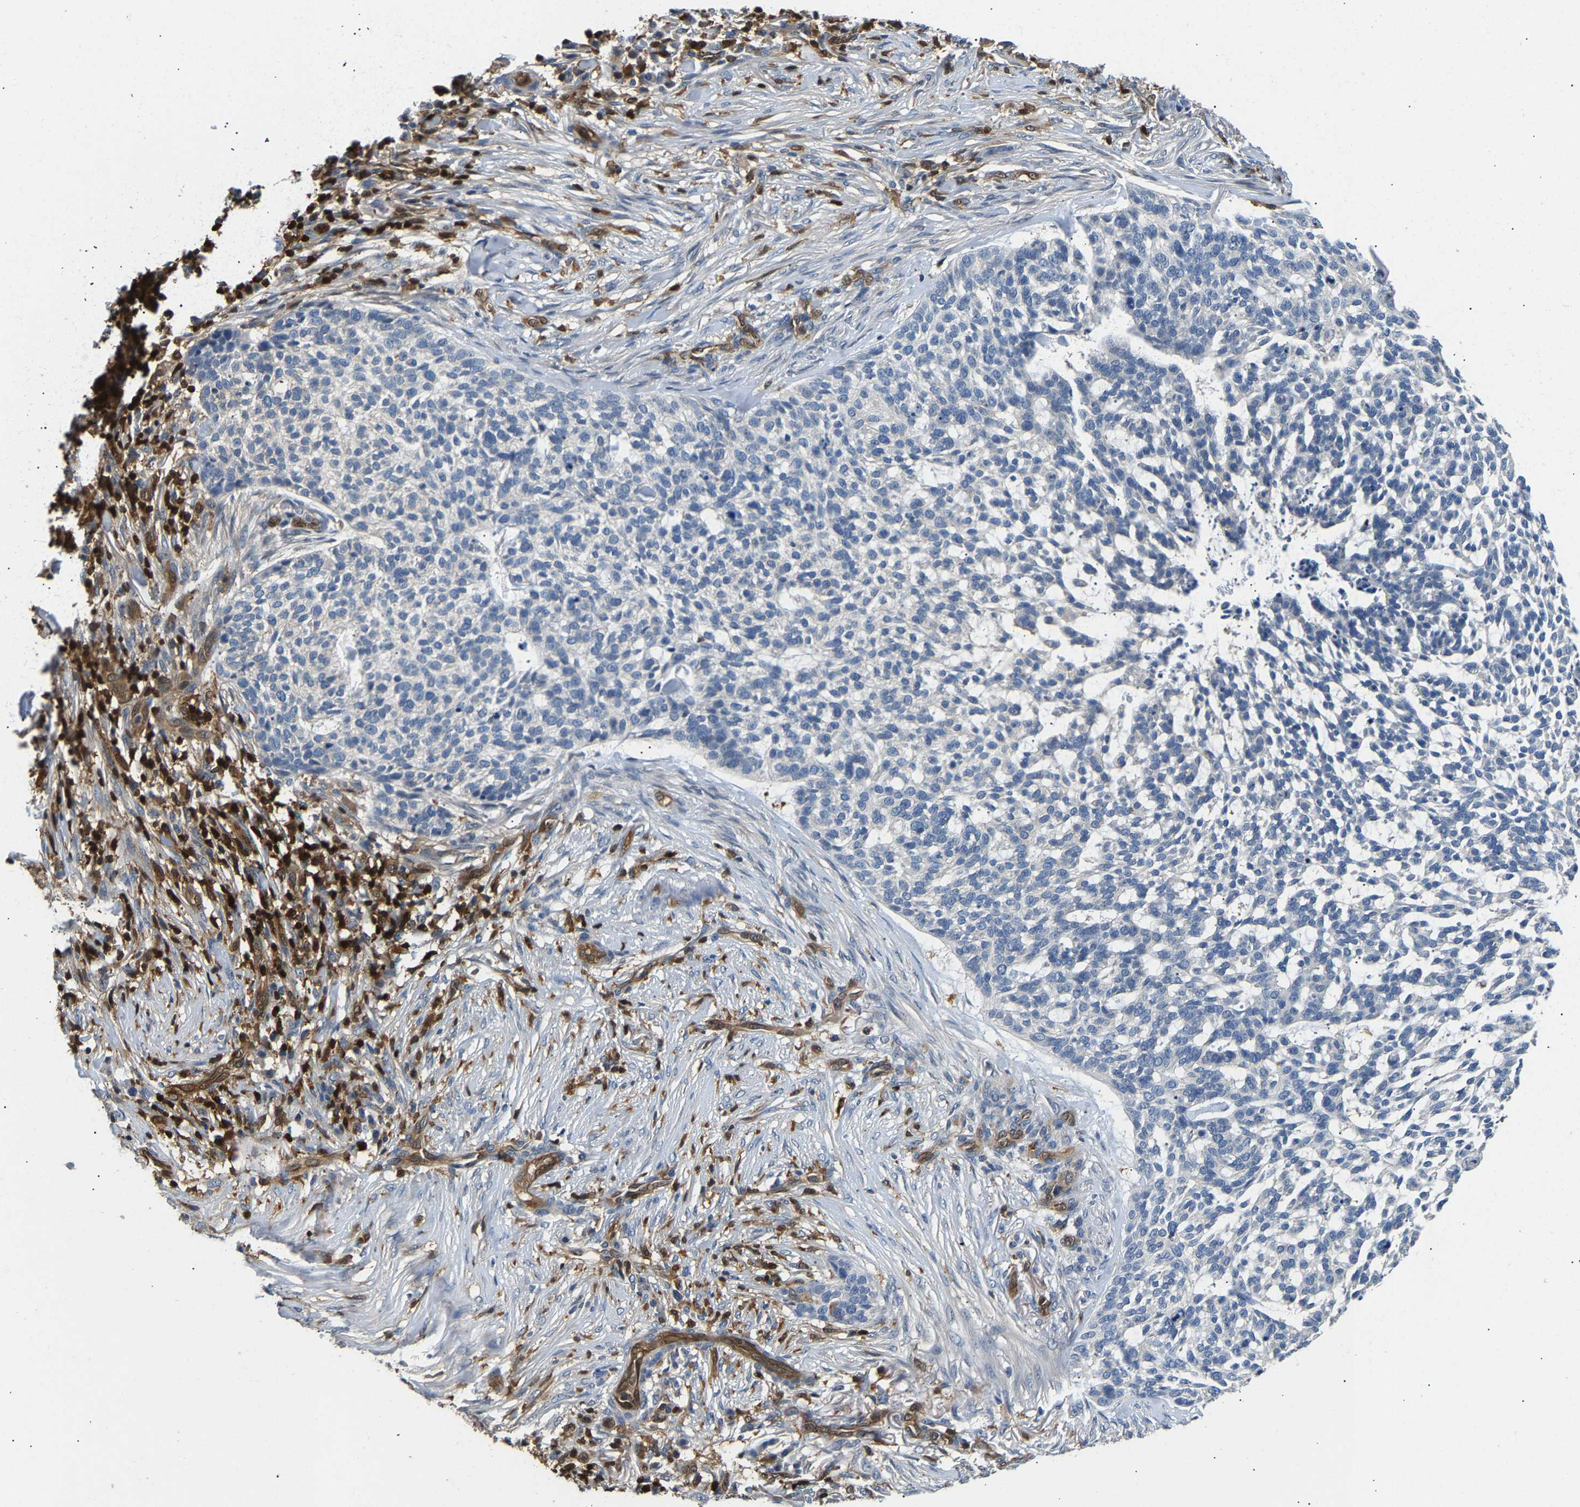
{"staining": {"intensity": "negative", "quantity": "none", "location": "none"}, "tissue": "skin cancer", "cell_type": "Tumor cells", "image_type": "cancer", "snomed": [{"axis": "morphology", "description": "Basal cell carcinoma"}, {"axis": "topography", "description": "Skin"}], "caption": "High magnification brightfield microscopy of basal cell carcinoma (skin) stained with DAB (3,3'-diaminobenzidine) (brown) and counterstained with hematoxylin (blue): tumor cells show no significant positivity.", "gene": "GIMAP7", "patient": {"sex": "female", "age": 64}}